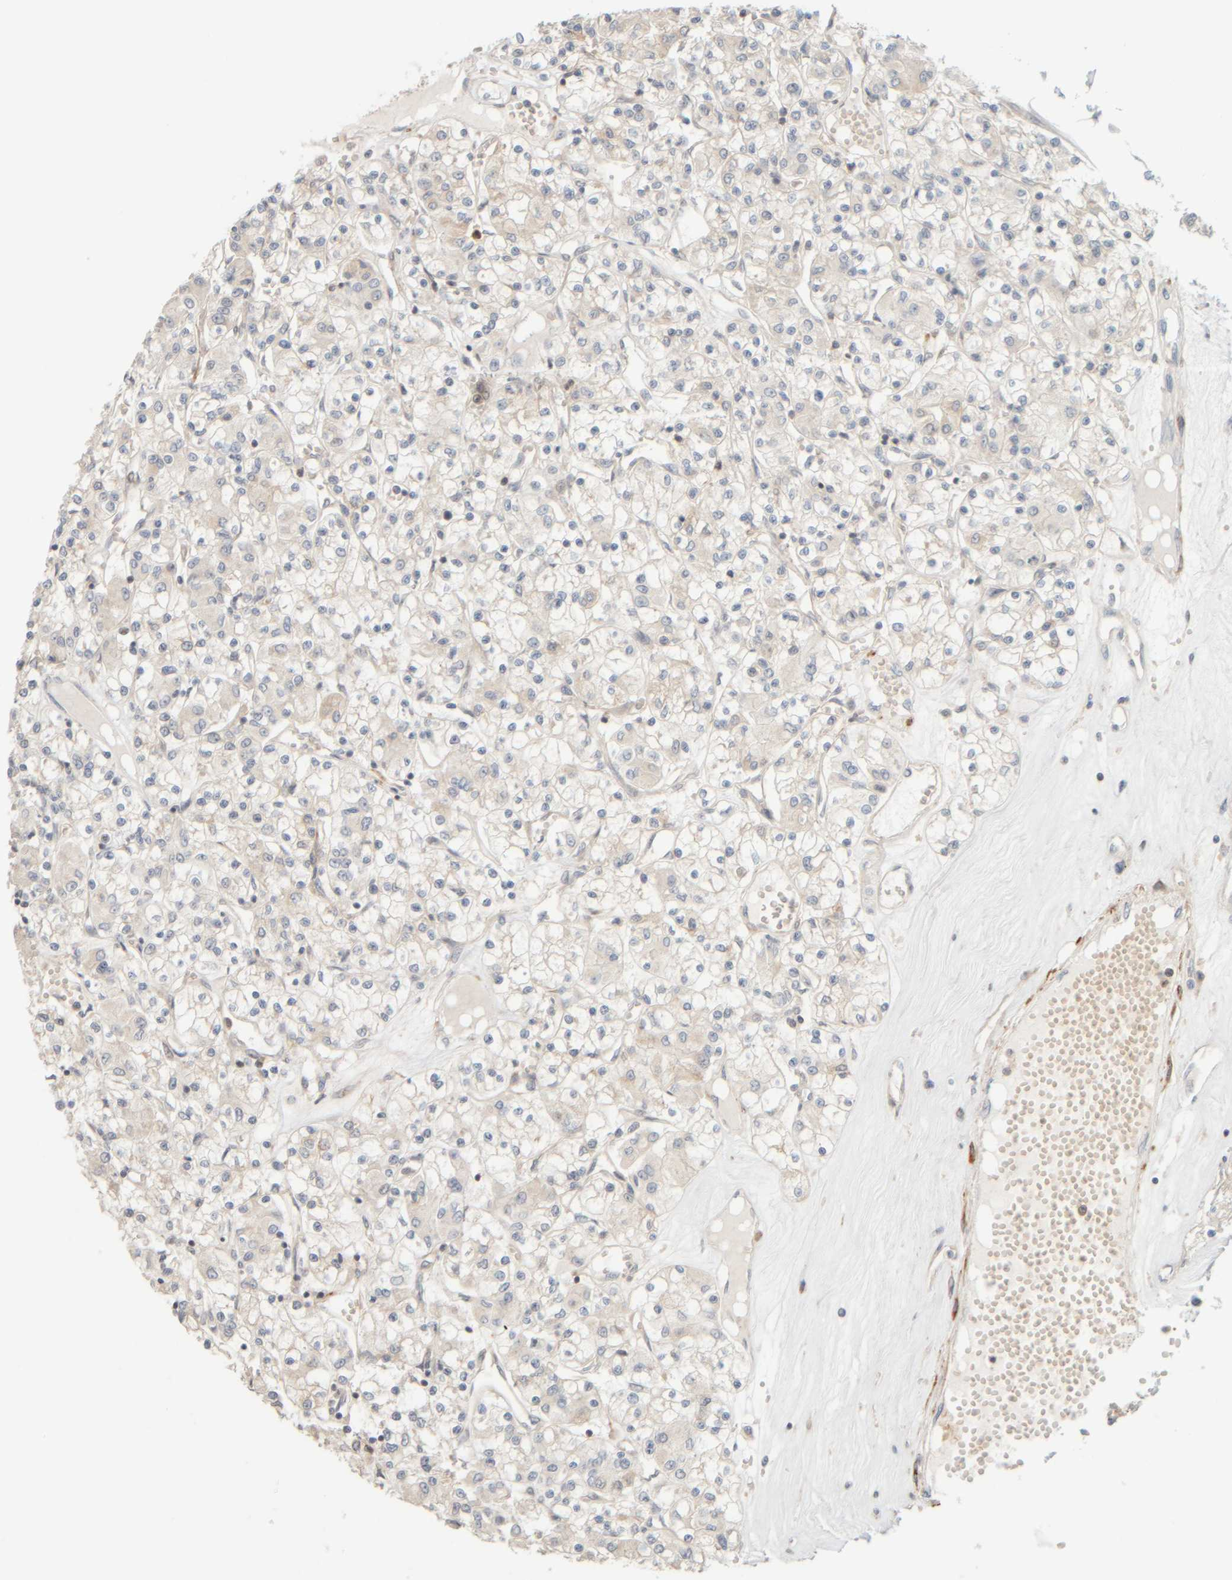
{"staining": {"intensity": "negative", "quantity": "none", "location": "none"}, "tissue": "renal cancer", "cell_type": "Tumor cells", "image_type": "cancer", "snomed": [{"axis": "morphology", "description": "Adenocarcinoma, NOS"}, {"axis": "topography", "description": "Kidney"}], "caption": "Immunohistochemistry histopathology image of adenocarcinoma (renal) stained for a protein (brown), which demonstrates no staining in tumor cells.", "gene": "PTGES3L-AARSD1", "patient": {"sex": "female", "age": 59}}